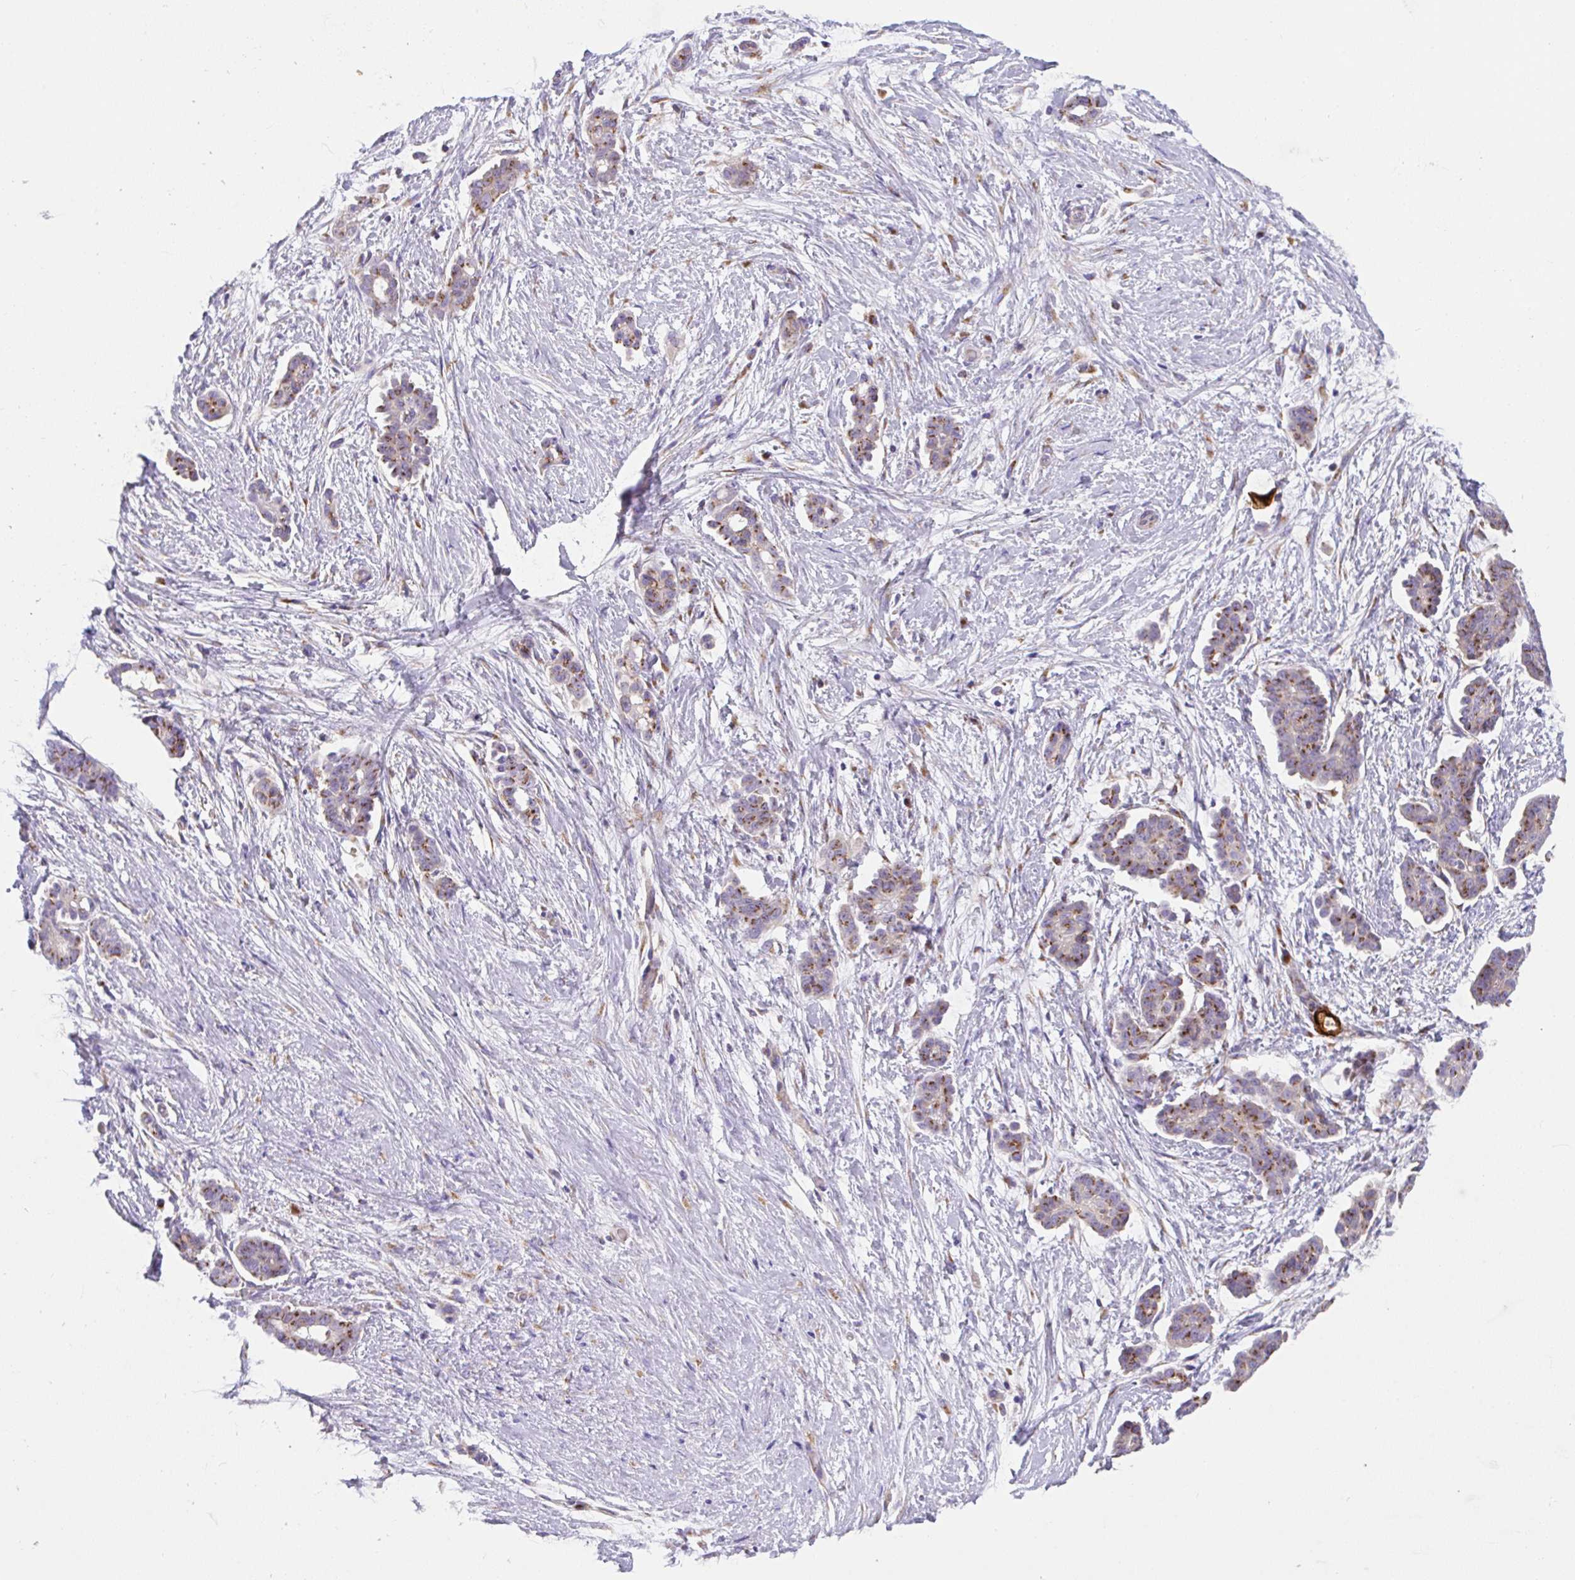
{"staining": {"intensity": "moderate", "quantity": ">75%", "location": "cytoplasmic/membranous"}, "tissue": "ovarian cancer", "cell_type": "Tumor cells", "image_type": "cancer", "snomed": [{"axis": "morphology", "description": "Cystadenocarcinoma, serous, NOS"}, {"axis": "topography", "description": "Ovary"}], "caption": "IHC (DAB) staining of ovarian cancer (serous cystadenocarcinoma) displays moderate cytoplasmic/membranous protein expression in about >75% of tumor cells. The protein of interest is stained brown, and the nuclei are stained in blue (DAB IHC with brightfield microscopy, high magnification).", "gene": "MIA3", "patient": {"sex": "female", "age": 50}}